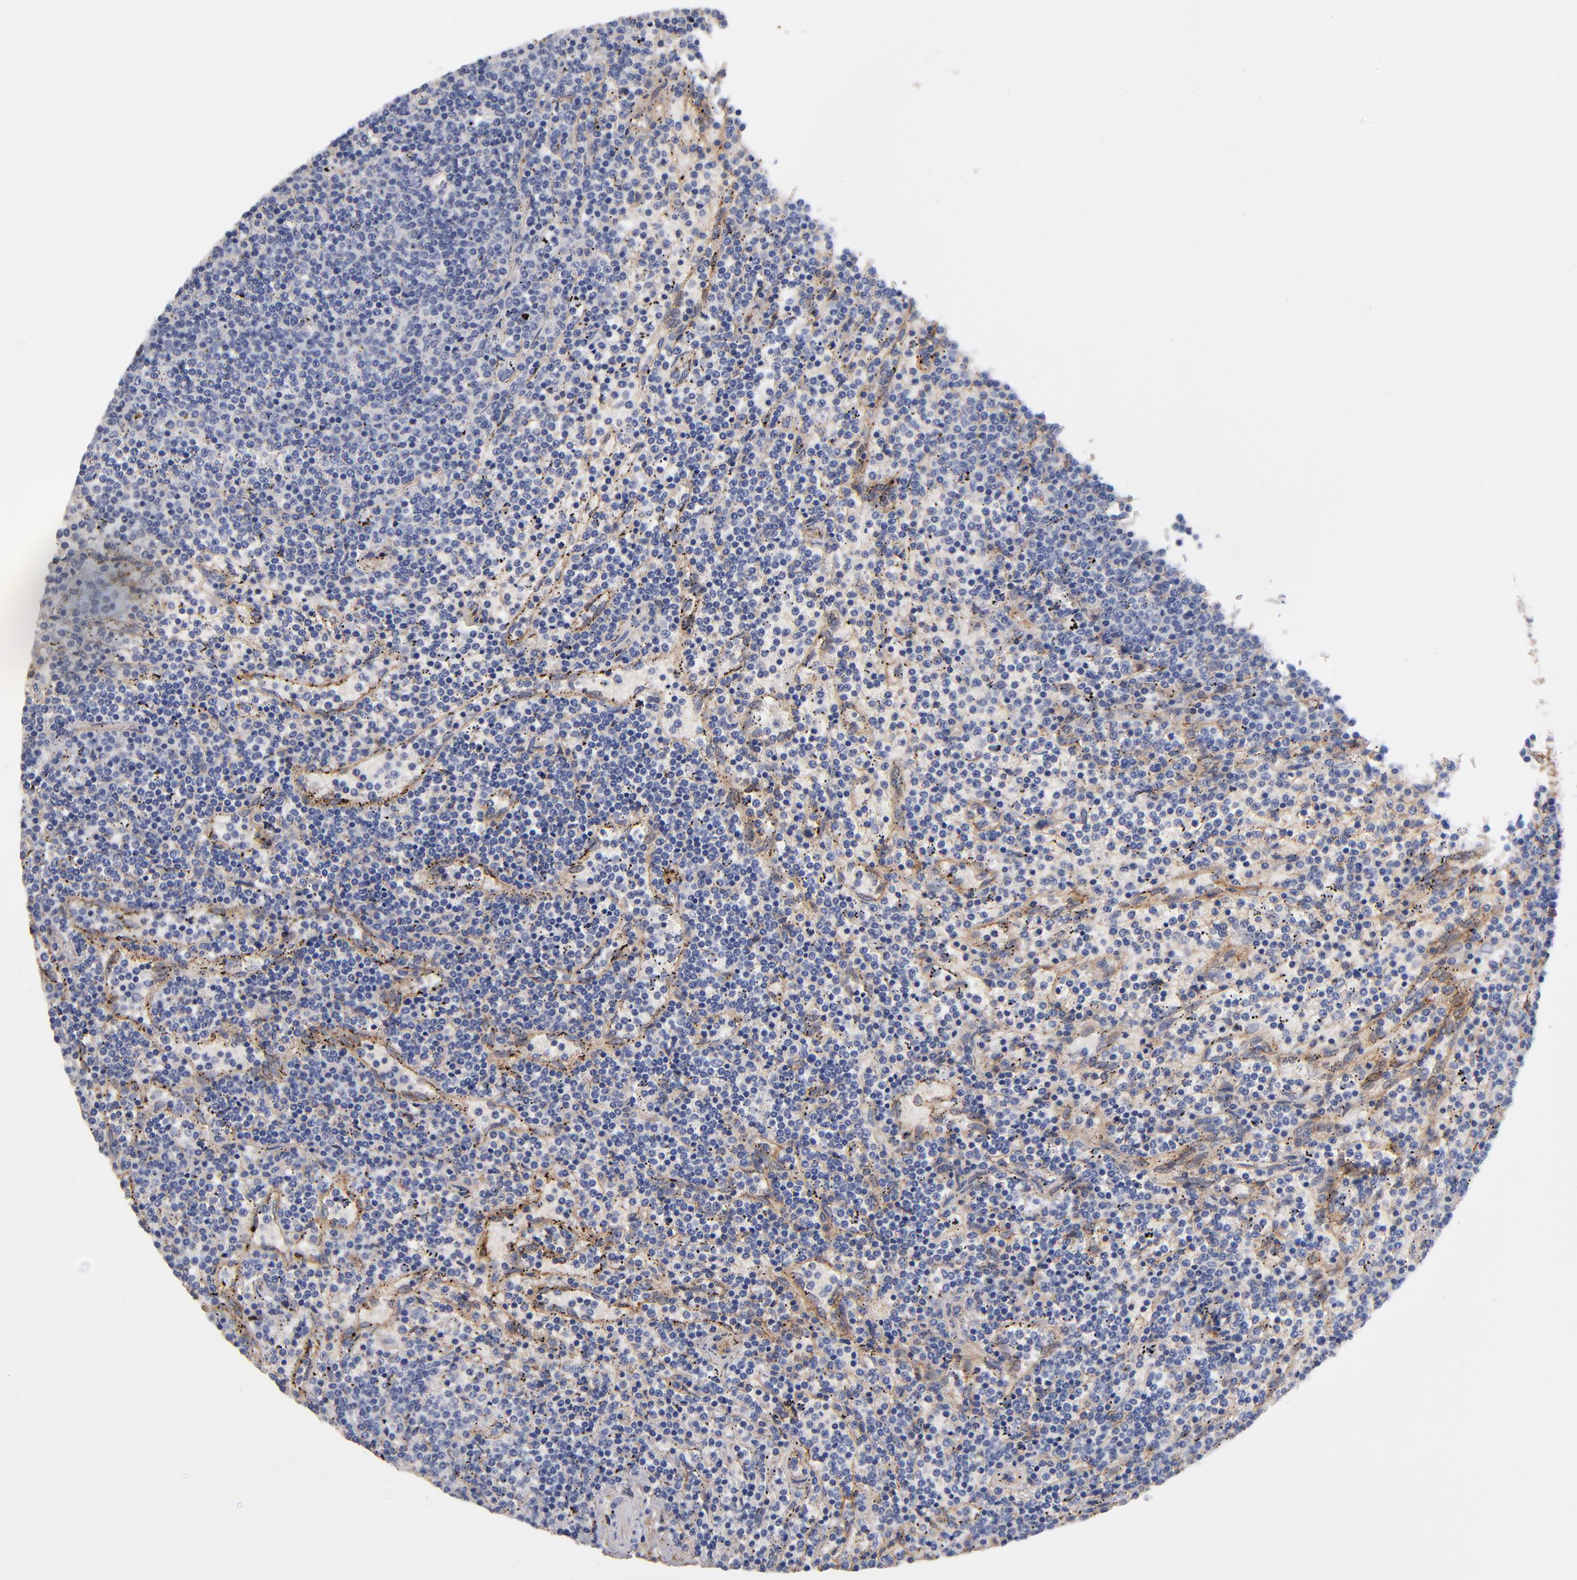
{"staining": {"intensity": "negative", "quantity": "none", "location": "none"}, "tissue": "lymphoma", "cell_type": "Tumor cells", "image_type": "cancer", "snomed": [{"axis": "morphology", "description": "Malignant lymphoma, non-Hodgkin's type, Low grade"}, {"axis": "topography", "description": "Spleen"}], "caption": "Immunohistochemical staining of low-grade malignant lymphoma, non-Hodgkin's type reveals no significant staining in tumor cells.", "gene": "PLSCR4", "patient": {"sex": "female", "age": 50}}